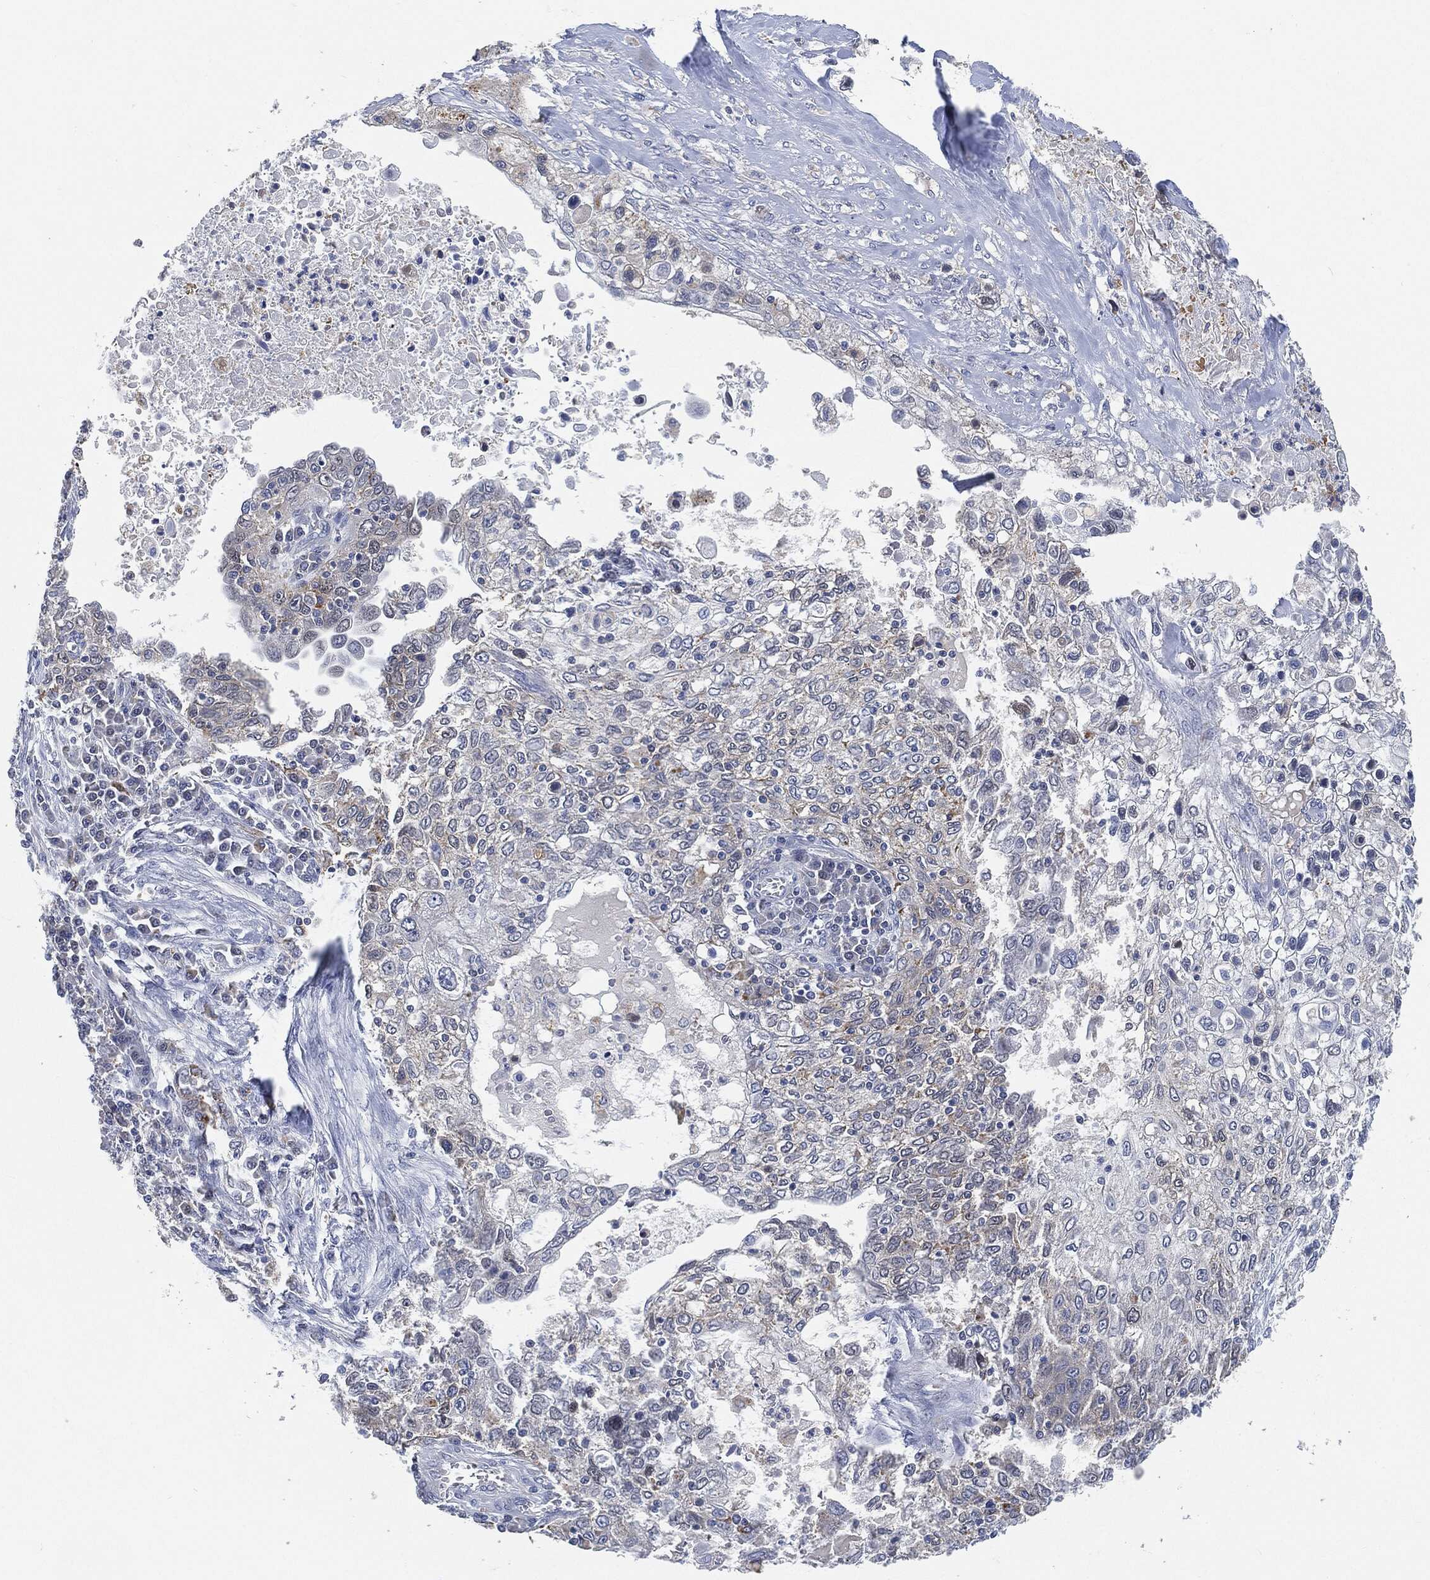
{"staining": {"intensity": "negative", "quantity": "none", "location": "none"}, "tissue": "lung cancer", "cell_type": "Tumor cells", "image_type": "cancer", "snomed": [{"axis": "morphology", "description": "Squamous cell carcinoma, NOS"}, {"axis": "topography", "description": "Lung"}], "caption": "A photomicrograph of human lung cancer (squamous cell carcinoma) is negative for staining in tumor cells.", "gene": "VSIG4", "patient": {"sex": "female", "age": 69}}